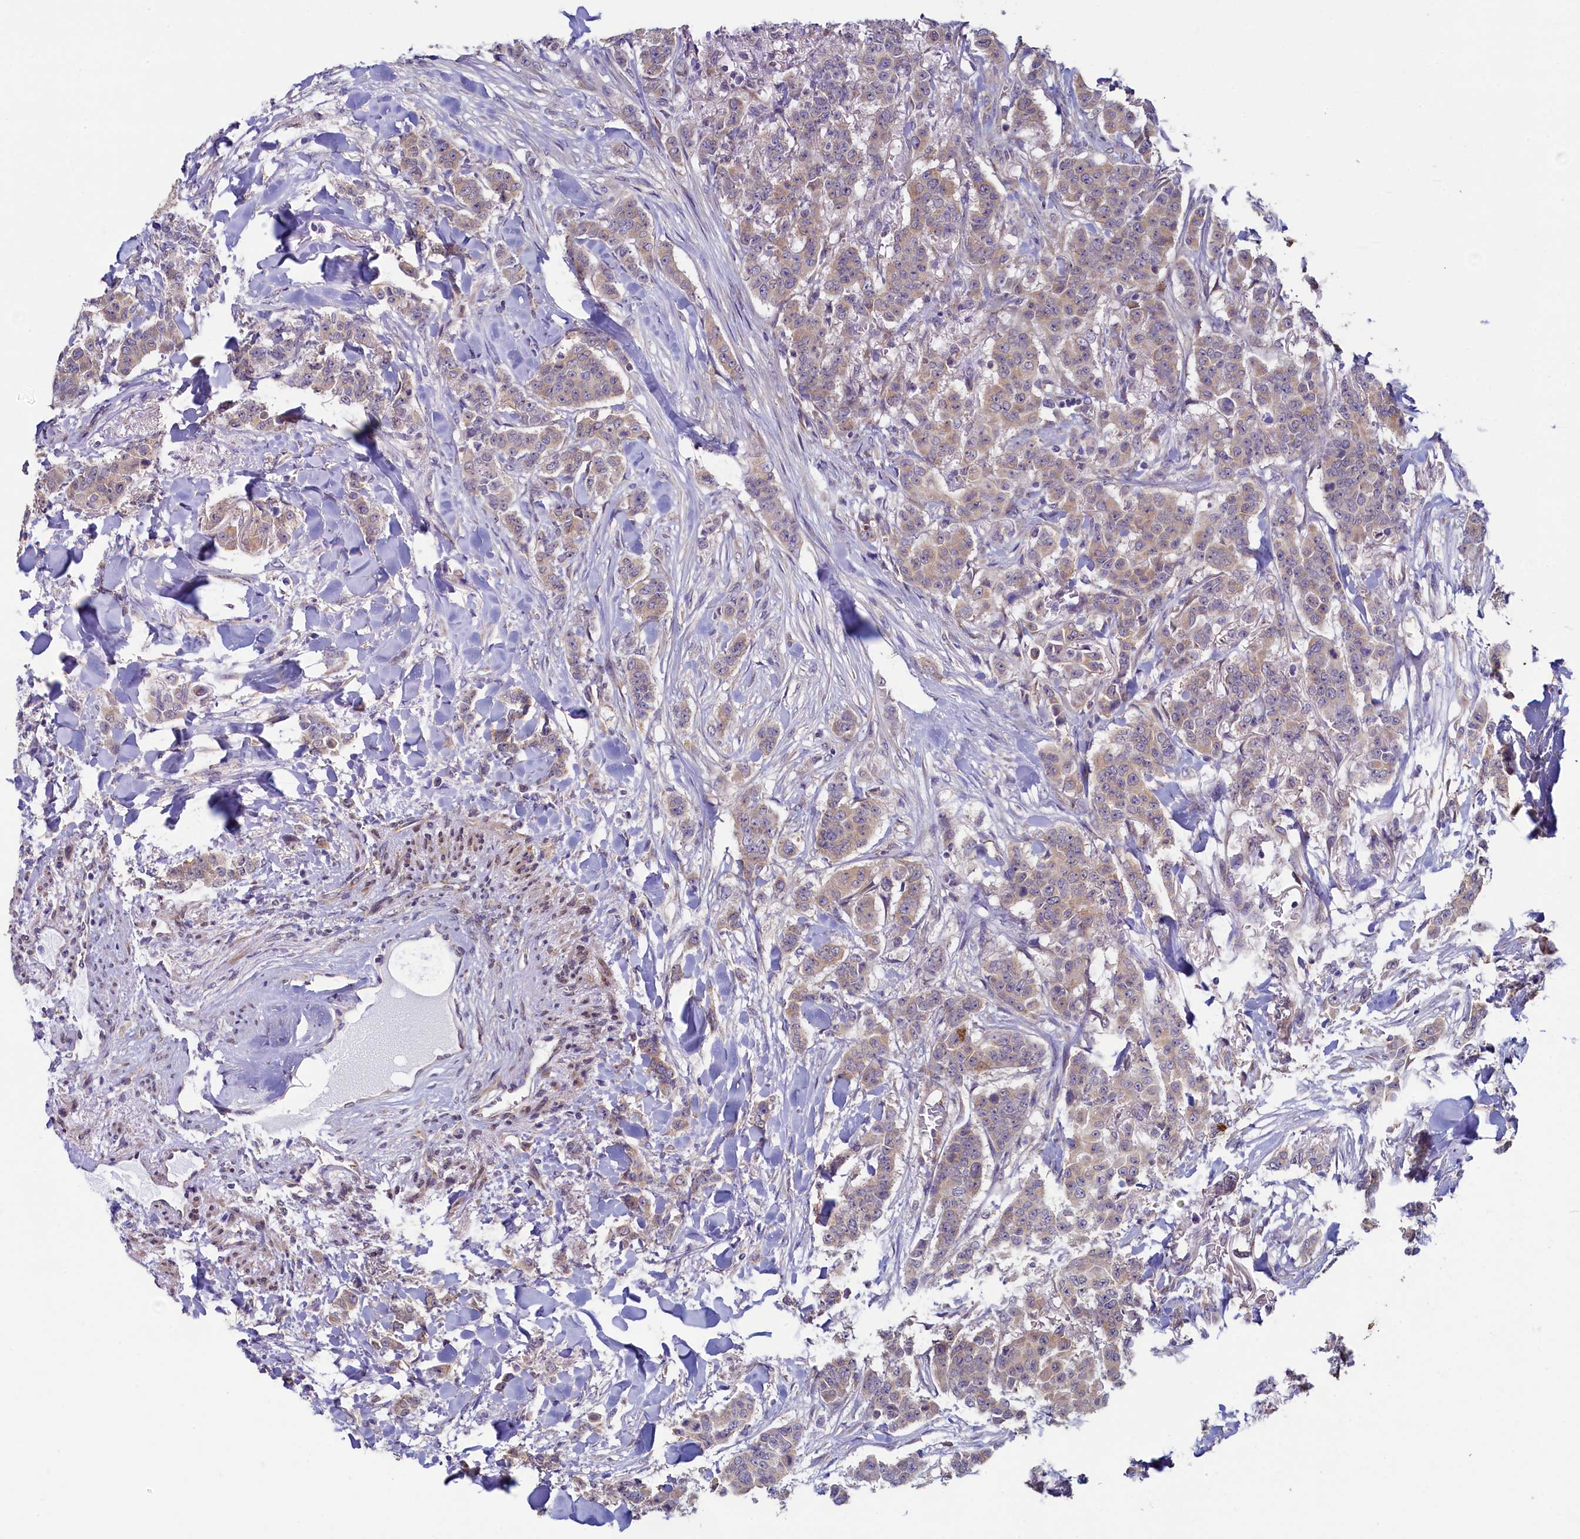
{"staining": {"intensity": "weak", "quantity": ">75%", "location": "cytoplasmic/membranous"}, "tissue": "breast cancer", "cell_type": "Tumor cells", "image_type": "cancer", "snomed": [{"axis": "morphology", "description": "Duct carcinoma"}, {"axis": "topography", "description": "Breast"}], "caption": "Brown immunohistochemical staining in breast cancer (intraductal carcinoma) shows weak cytoplasmic/membranous positivity in about >75% of tumor cells.", "gene": "SPATA2L", "patient": {"sex": "female", "age": 40}}